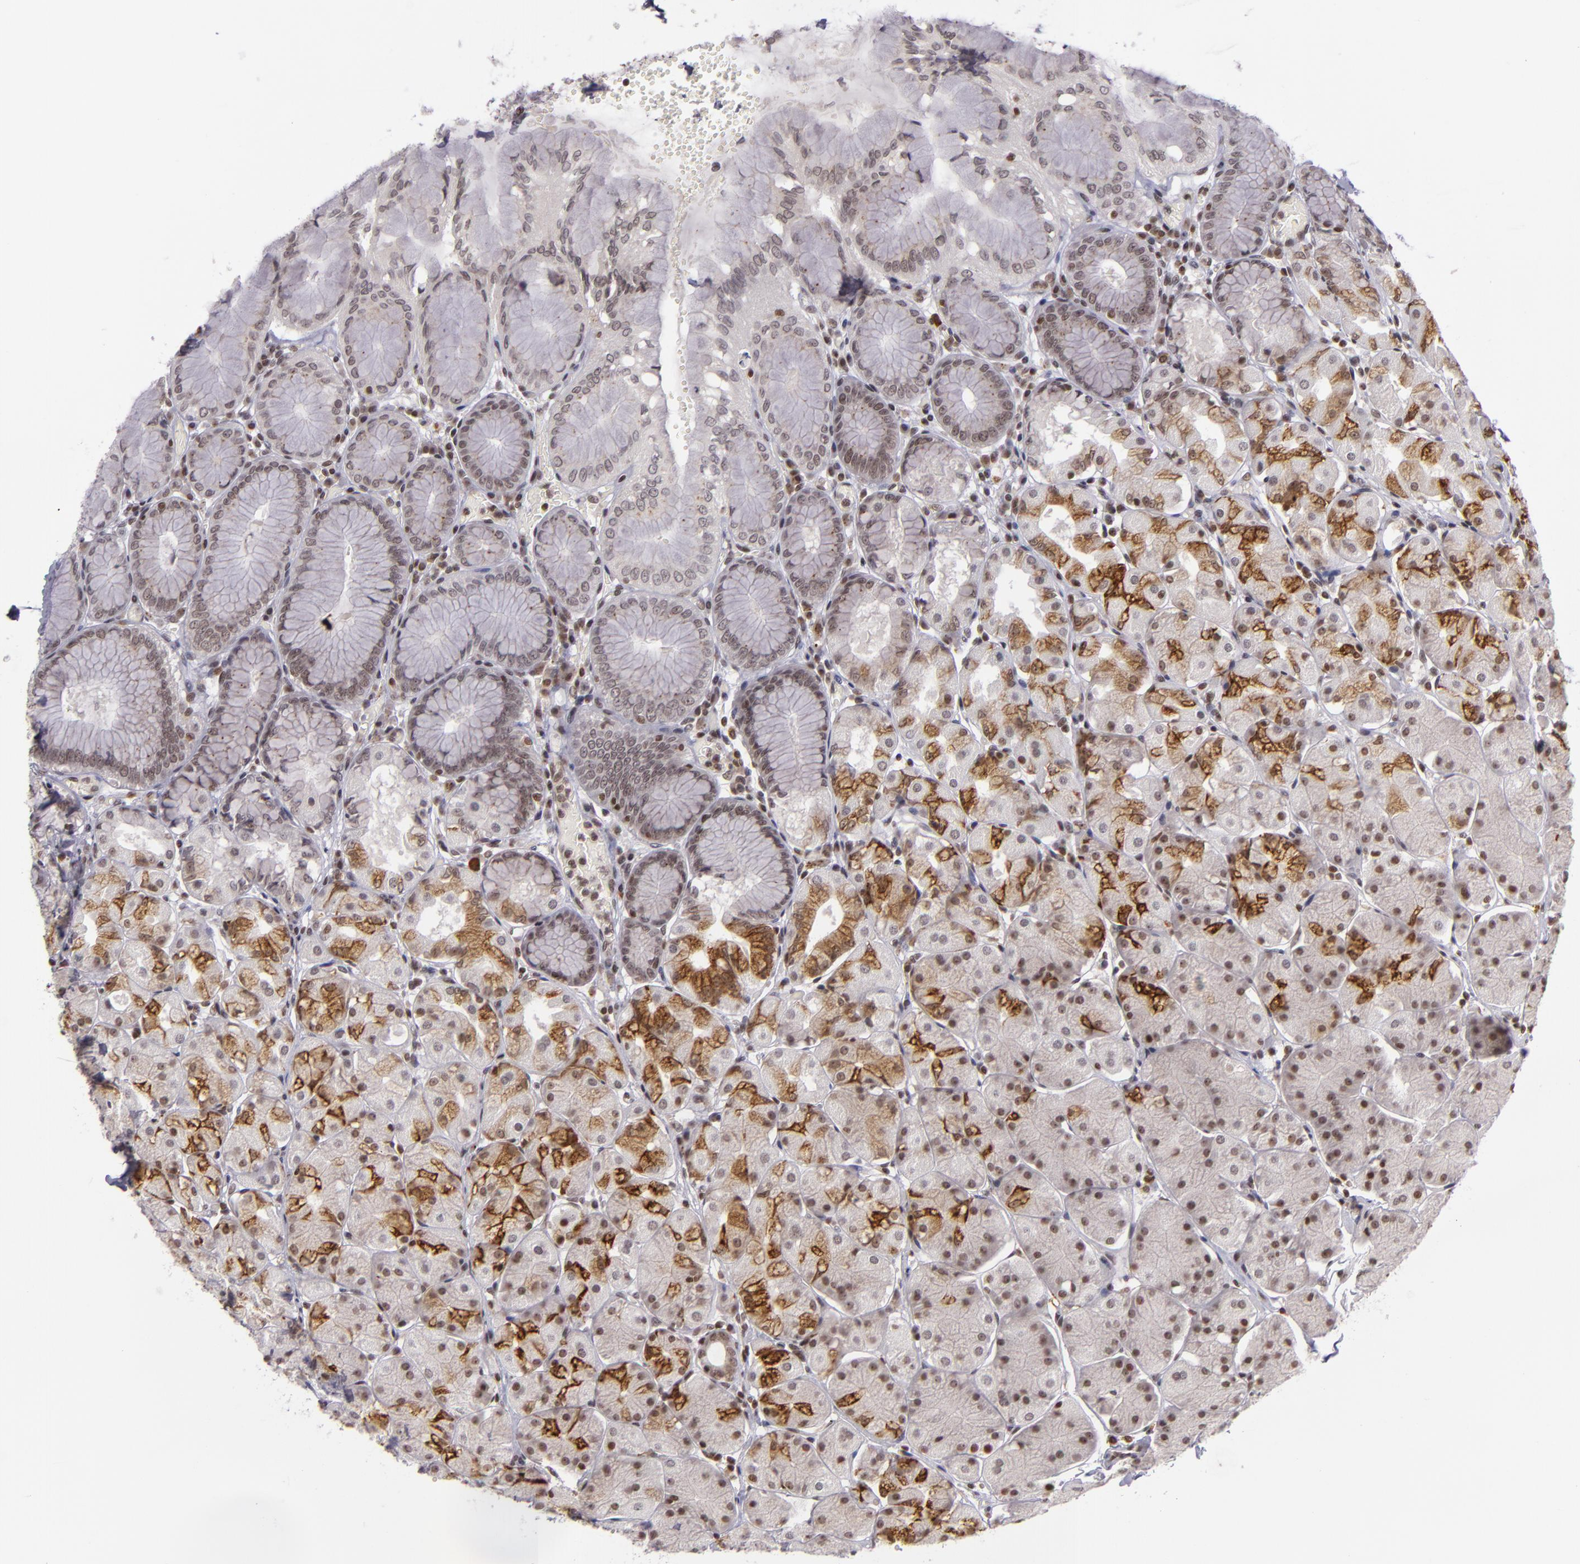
{"staining": {"intensity": "moderate", "quantity": "25%-75%", "location": "cytoplasmic/membranous,nuclear"}, "tissue": "stomach", "cell_type": "Glandular cells", "image_type": "normal", "snomed": [{"axis": "morphology", "description": "Normal tissue, NOS"}, {"axis": "topography", "description": "Stomach, upper"}, {"axis": "topography", "description": "Stomach"}], "caption": "Stomach stained with immunohistochemistry displays moderate cytoplasmic/membranous,nuclear staining in about 25%-75% of glandular cells. (Stains: DAB in brown, nuclei in blue, Microscopy: brightfield microscopy at high magnification).", "gene": "ZFX", "patient": {"sex": "male", "age": 76}}